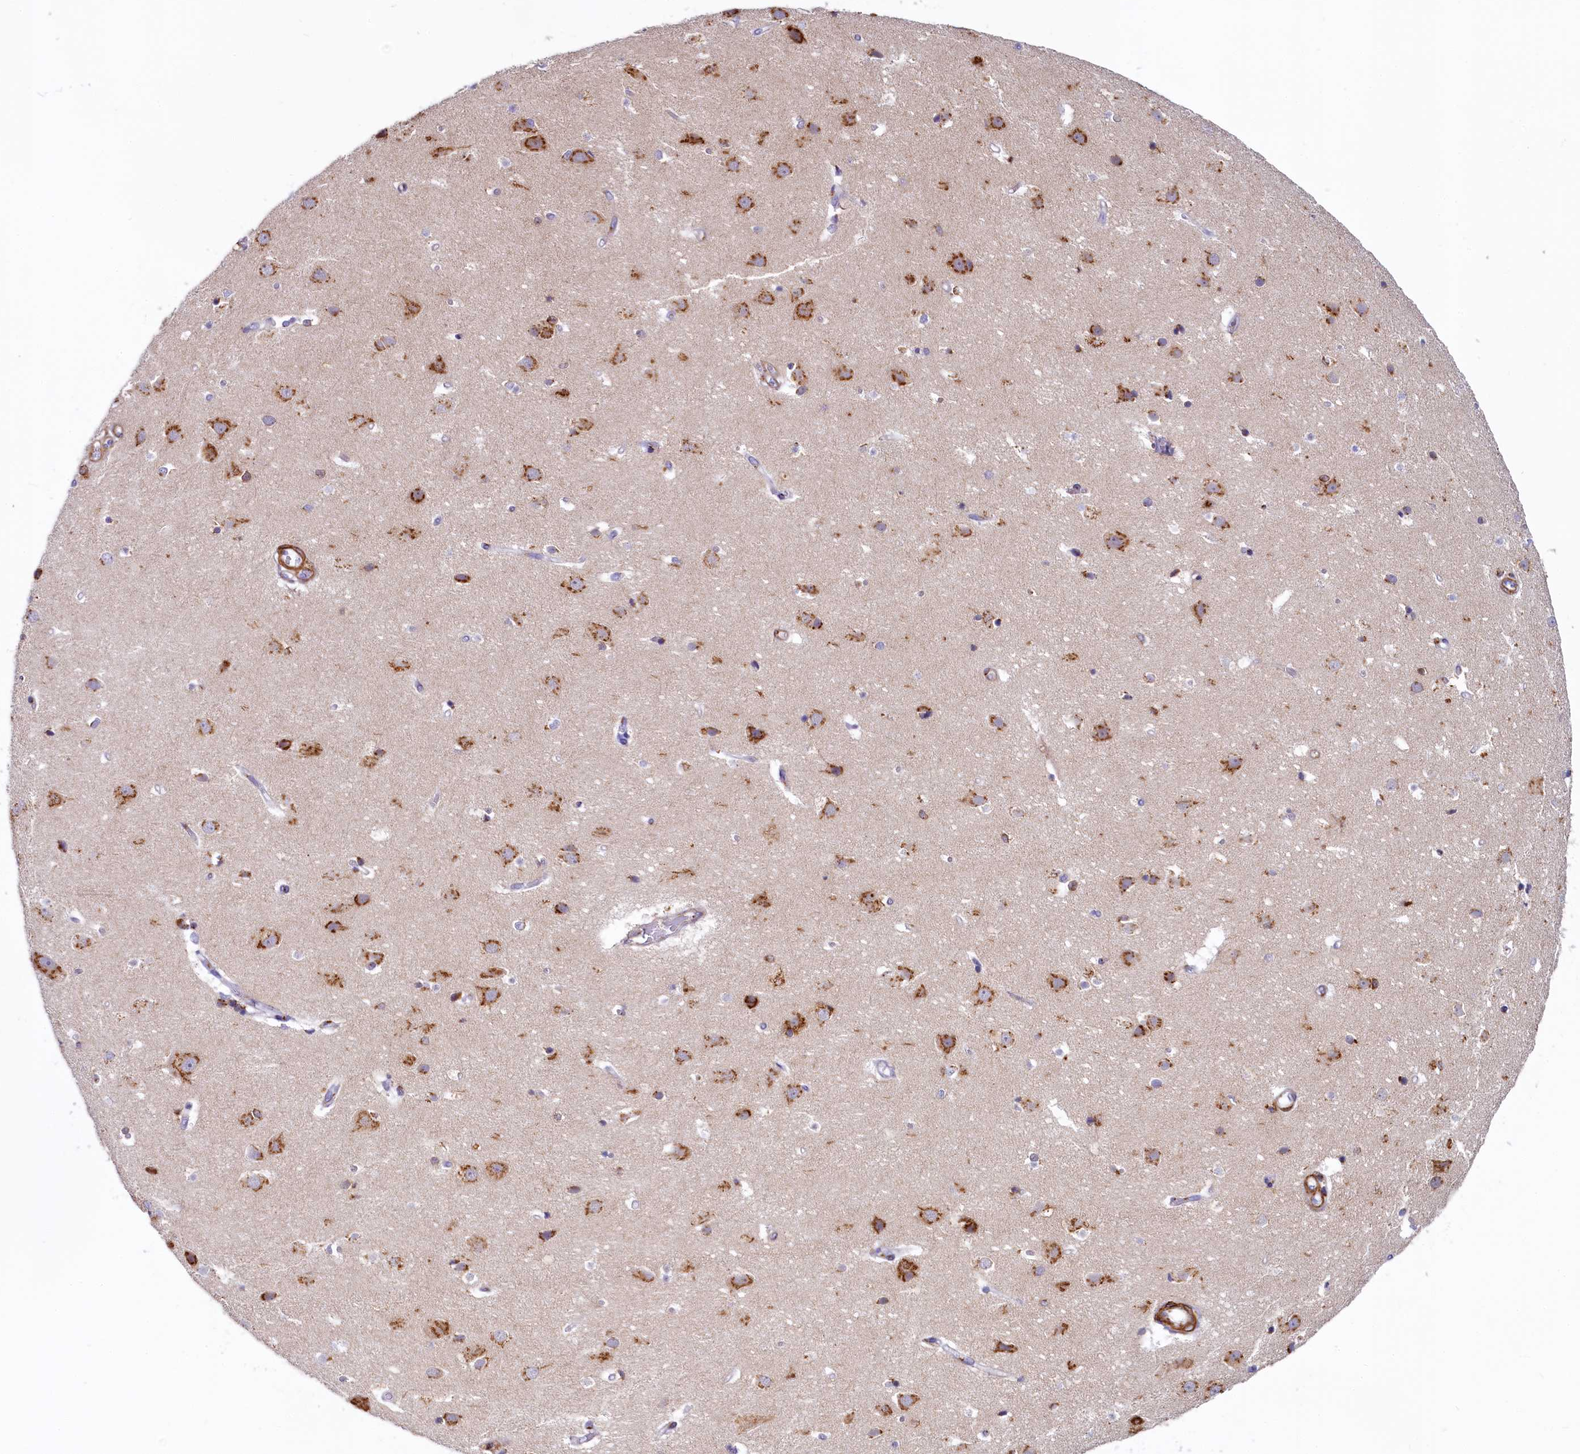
{"staining": {"intensity": "negative", "quantity": "none", "location": "none"}, "tissue": "cerebral cortex", "cell_type": "Endothelial cells", "image_type": "normal", "snomed": [{"axis": "morphology", "description": "Normal tissue, NOS"}, {"axis": "topography", "description": "Cerebral cortex"}], "caption": "The immunohistochemistry (IHC) photomicrograph has no significant expression in endothelial cells of cerebral cortex. (DAB (3,3'-diaminobenzidine) IHC visualized using brightfield microscopy, high magnification).", "gene": "BET1L", "patient": {"sex": "male", "age": 54}}